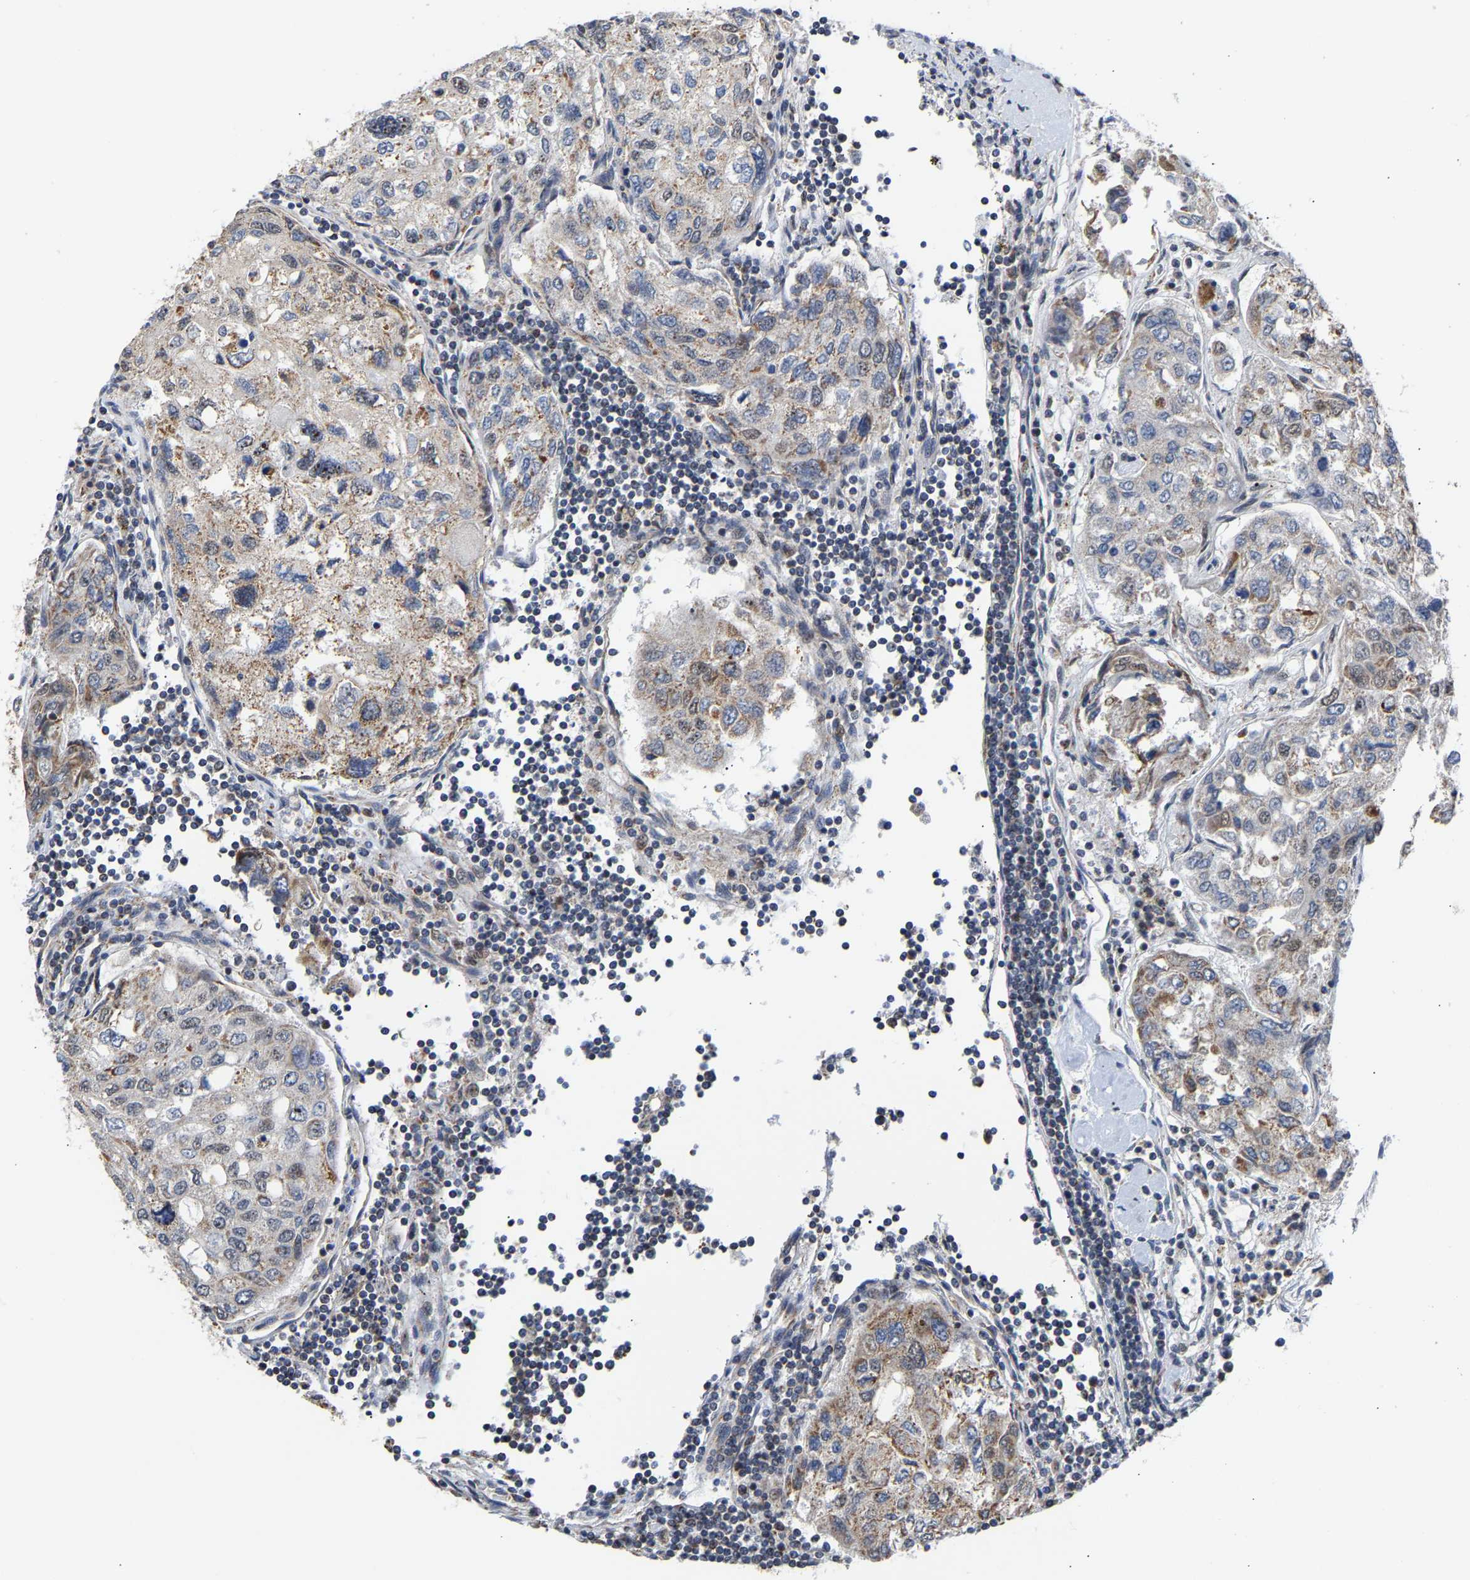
{"staining": {"intensity": "weak", "quantity": ">75%", "location": "cytoplasmic/membranous"}, "tissue": "urothelial cancer", "cell_type": "Tumor cells", "image_type": "cancer", "snomed": [{"axis": "morphology", "description": "Urothelial carcinoma, High grade"}, {"axis": "topography", "description": "Lymph node"}, {"axis": "topography", "description": "Urinary bladder"}], "caption": "High-power microscopy captured an IHC histopathology image of urothelial cancer, revealing weak cytoplasmic/membranous positivity in approximately >75% of tumor cells.", "gene": "PCNT", "patient": {"sex": "male", "age": 51}}